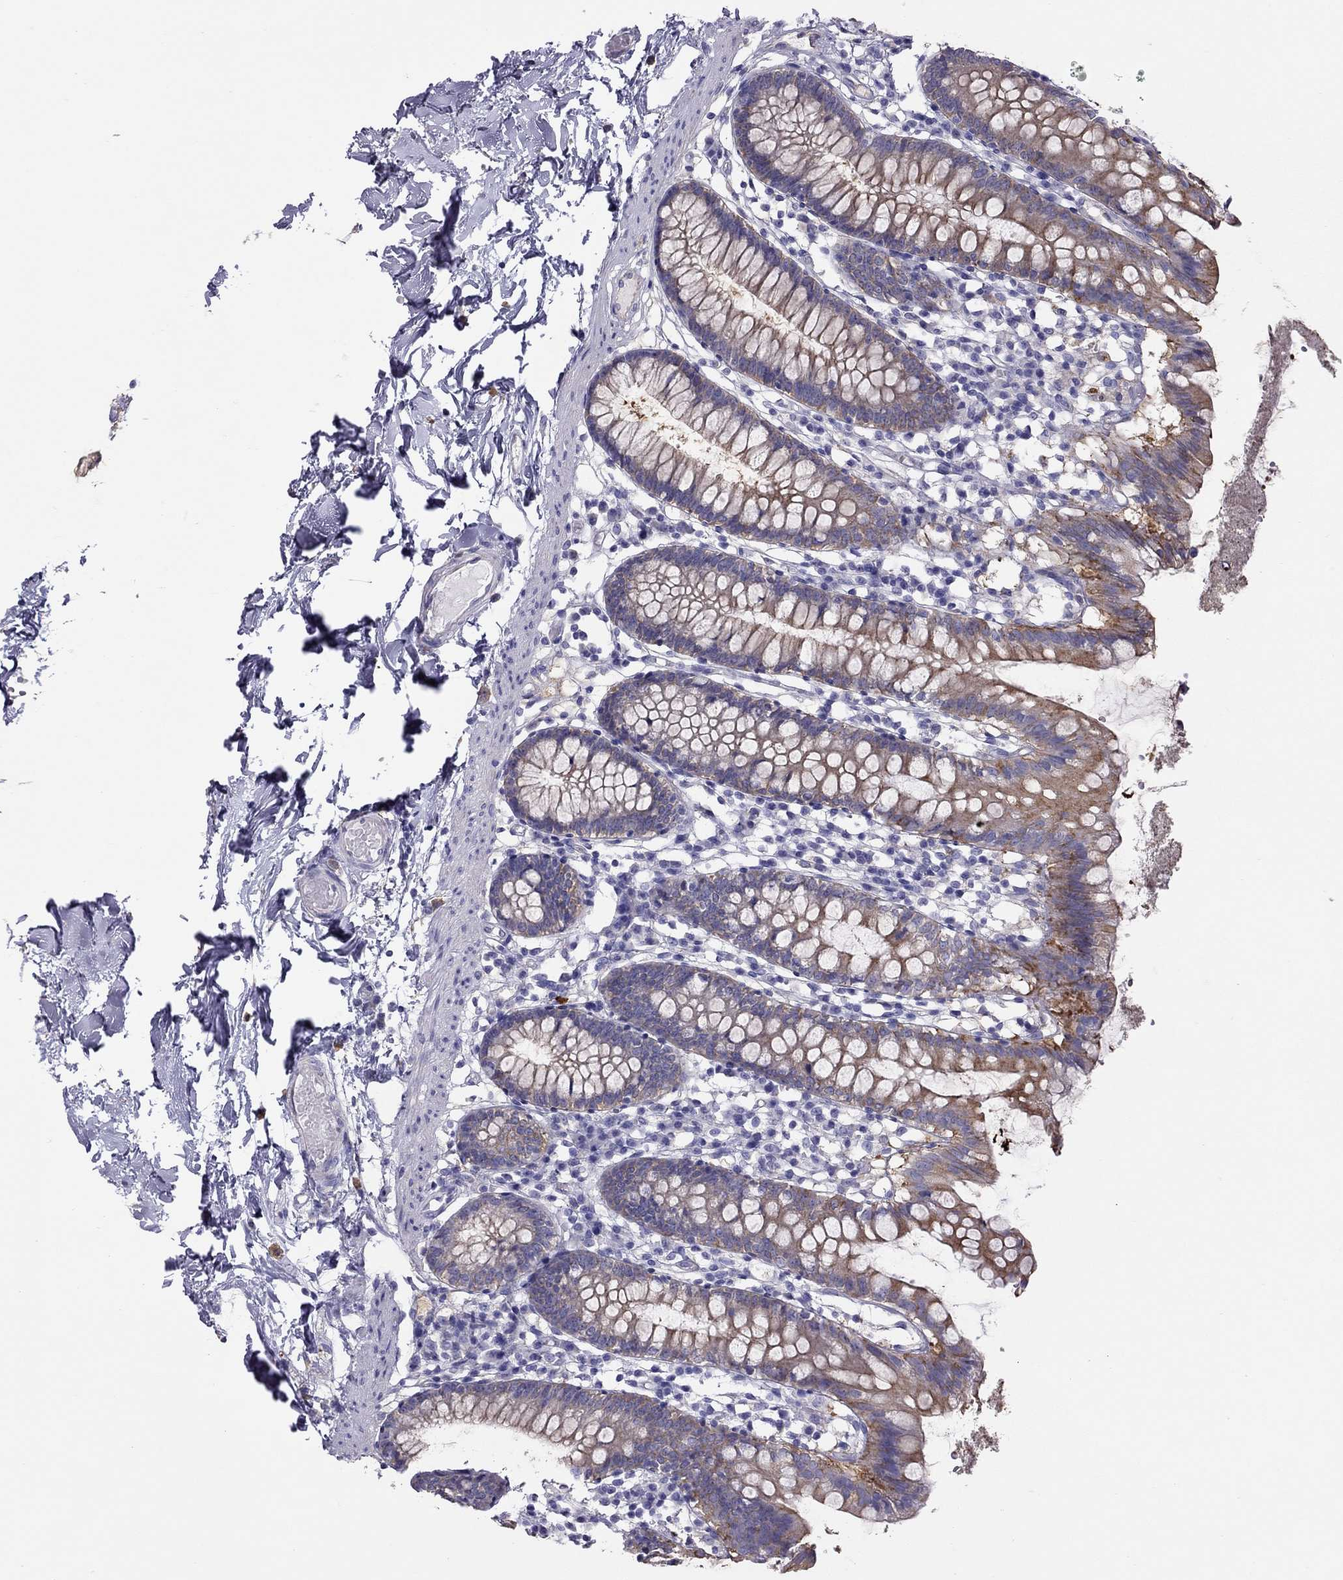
{"staining": {"intensity": "moderate", "quantity": "25%-75%", "location": "cytoplasmic/membranous"}, "tissue": "small intestine", "cell_type": "Glandular cells", "image_type": "normal", "snomed": [{"axis": "morphology", "description": "Normal tissue, NOS"}, {"axis": "topography", "description": "Small intestine"}], "caption": "Small intestine stained for a protein (brown) exhibits moderate cytoplasmic/membranous positive positivity in about 25%-75% of glandular cells.", "gene": "ALOX15B", "patient": {"sex": "female", "age": 90}}